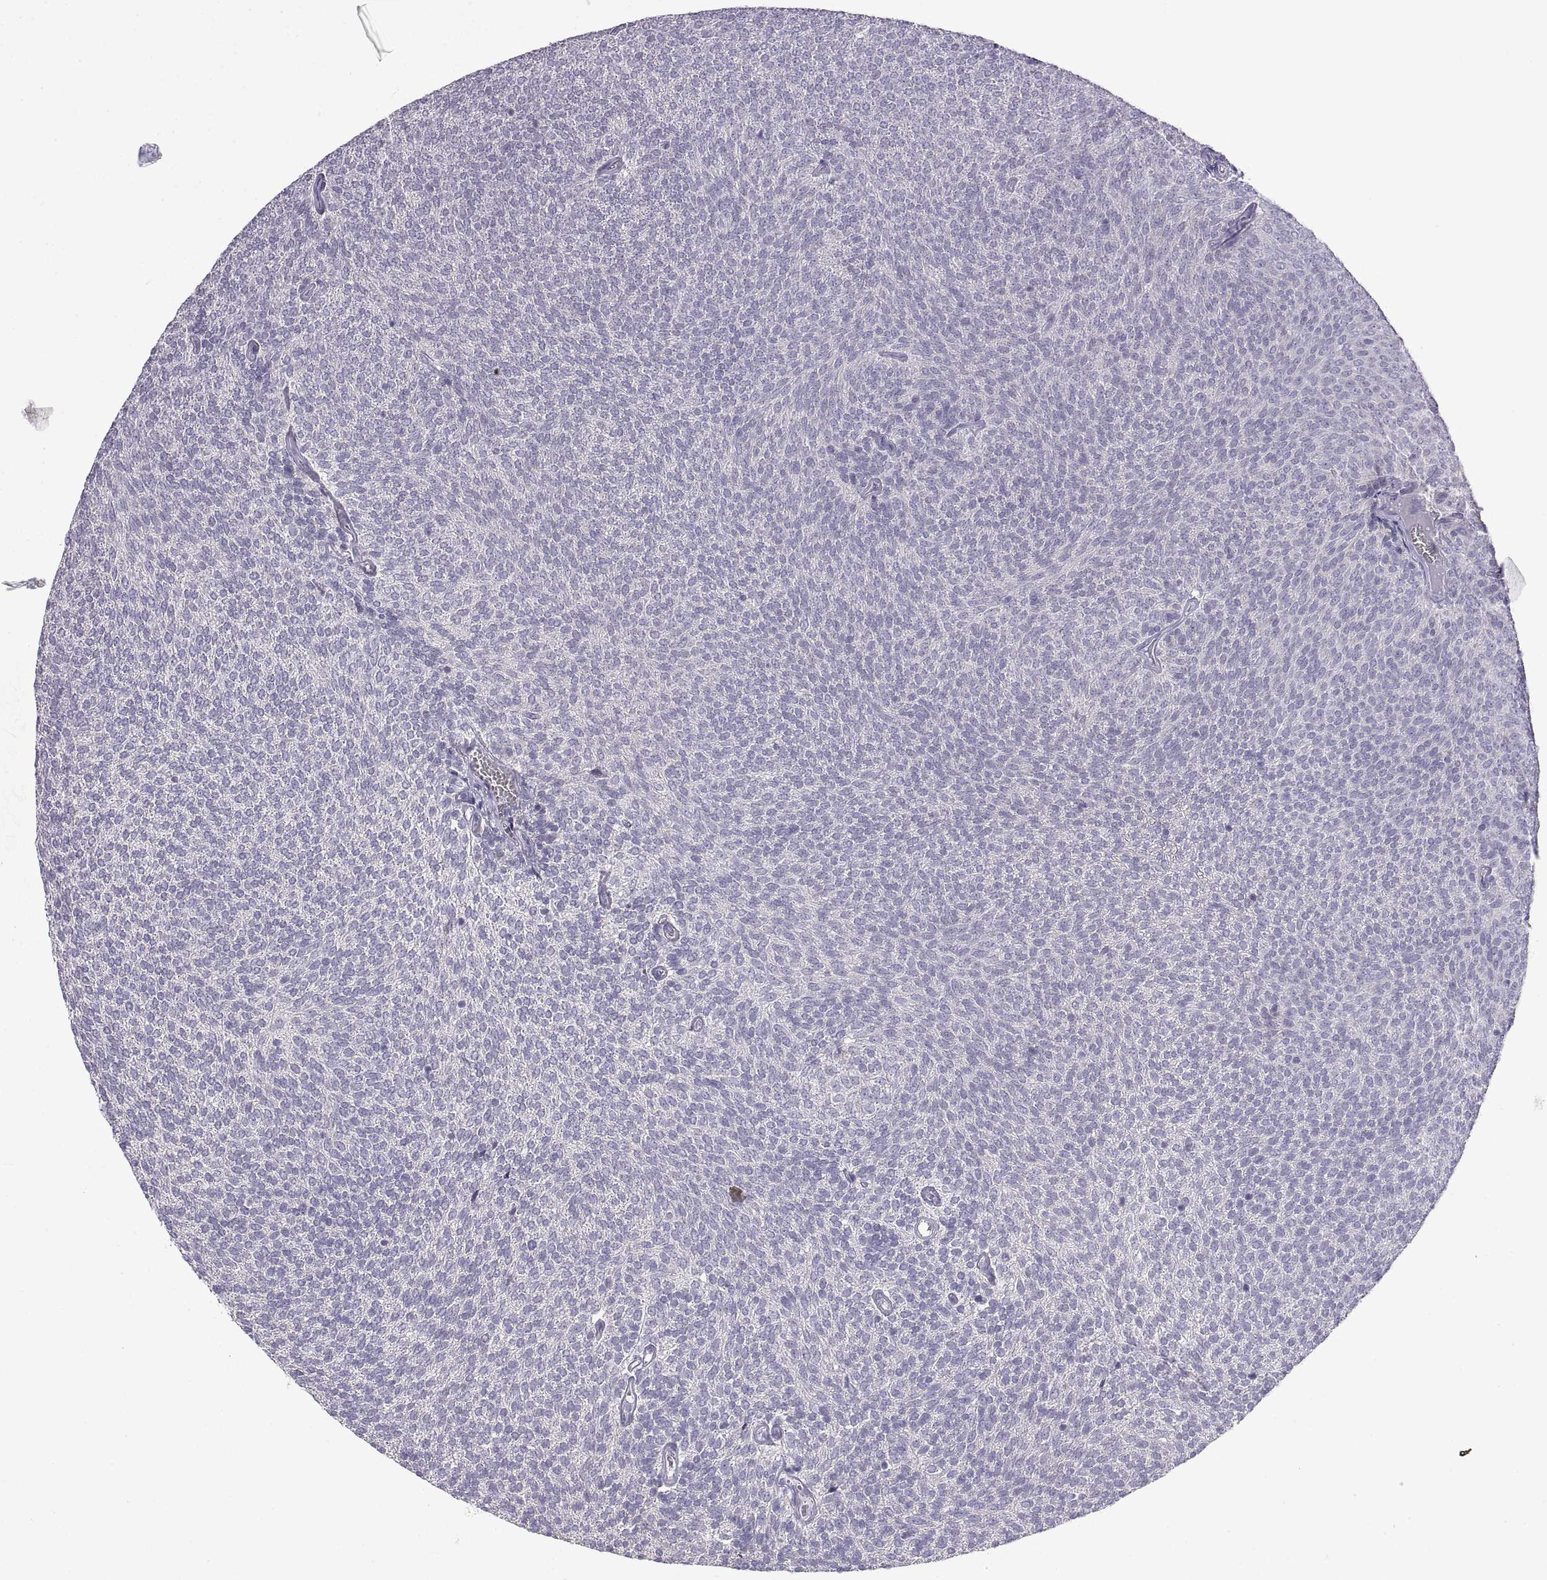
{"staining": {"intensity": "negative", "quantity": "none", "location": "none"}, "tissue": "urothelial cancer", "cell_type": "Tumor cells", "image_type": "cancer", "snomed": [{"axis": "morphology", "description": "Urothelial carcinoma, Low grade"}, {"axis": "topography", "description": "Urinary bladder"}], "caption": "Tumor cells show no significant protein staining in urothelial carcinoma (low-grade).", "gene": "CRYBB3", "patient": {"sex": "male", "age": 77}}